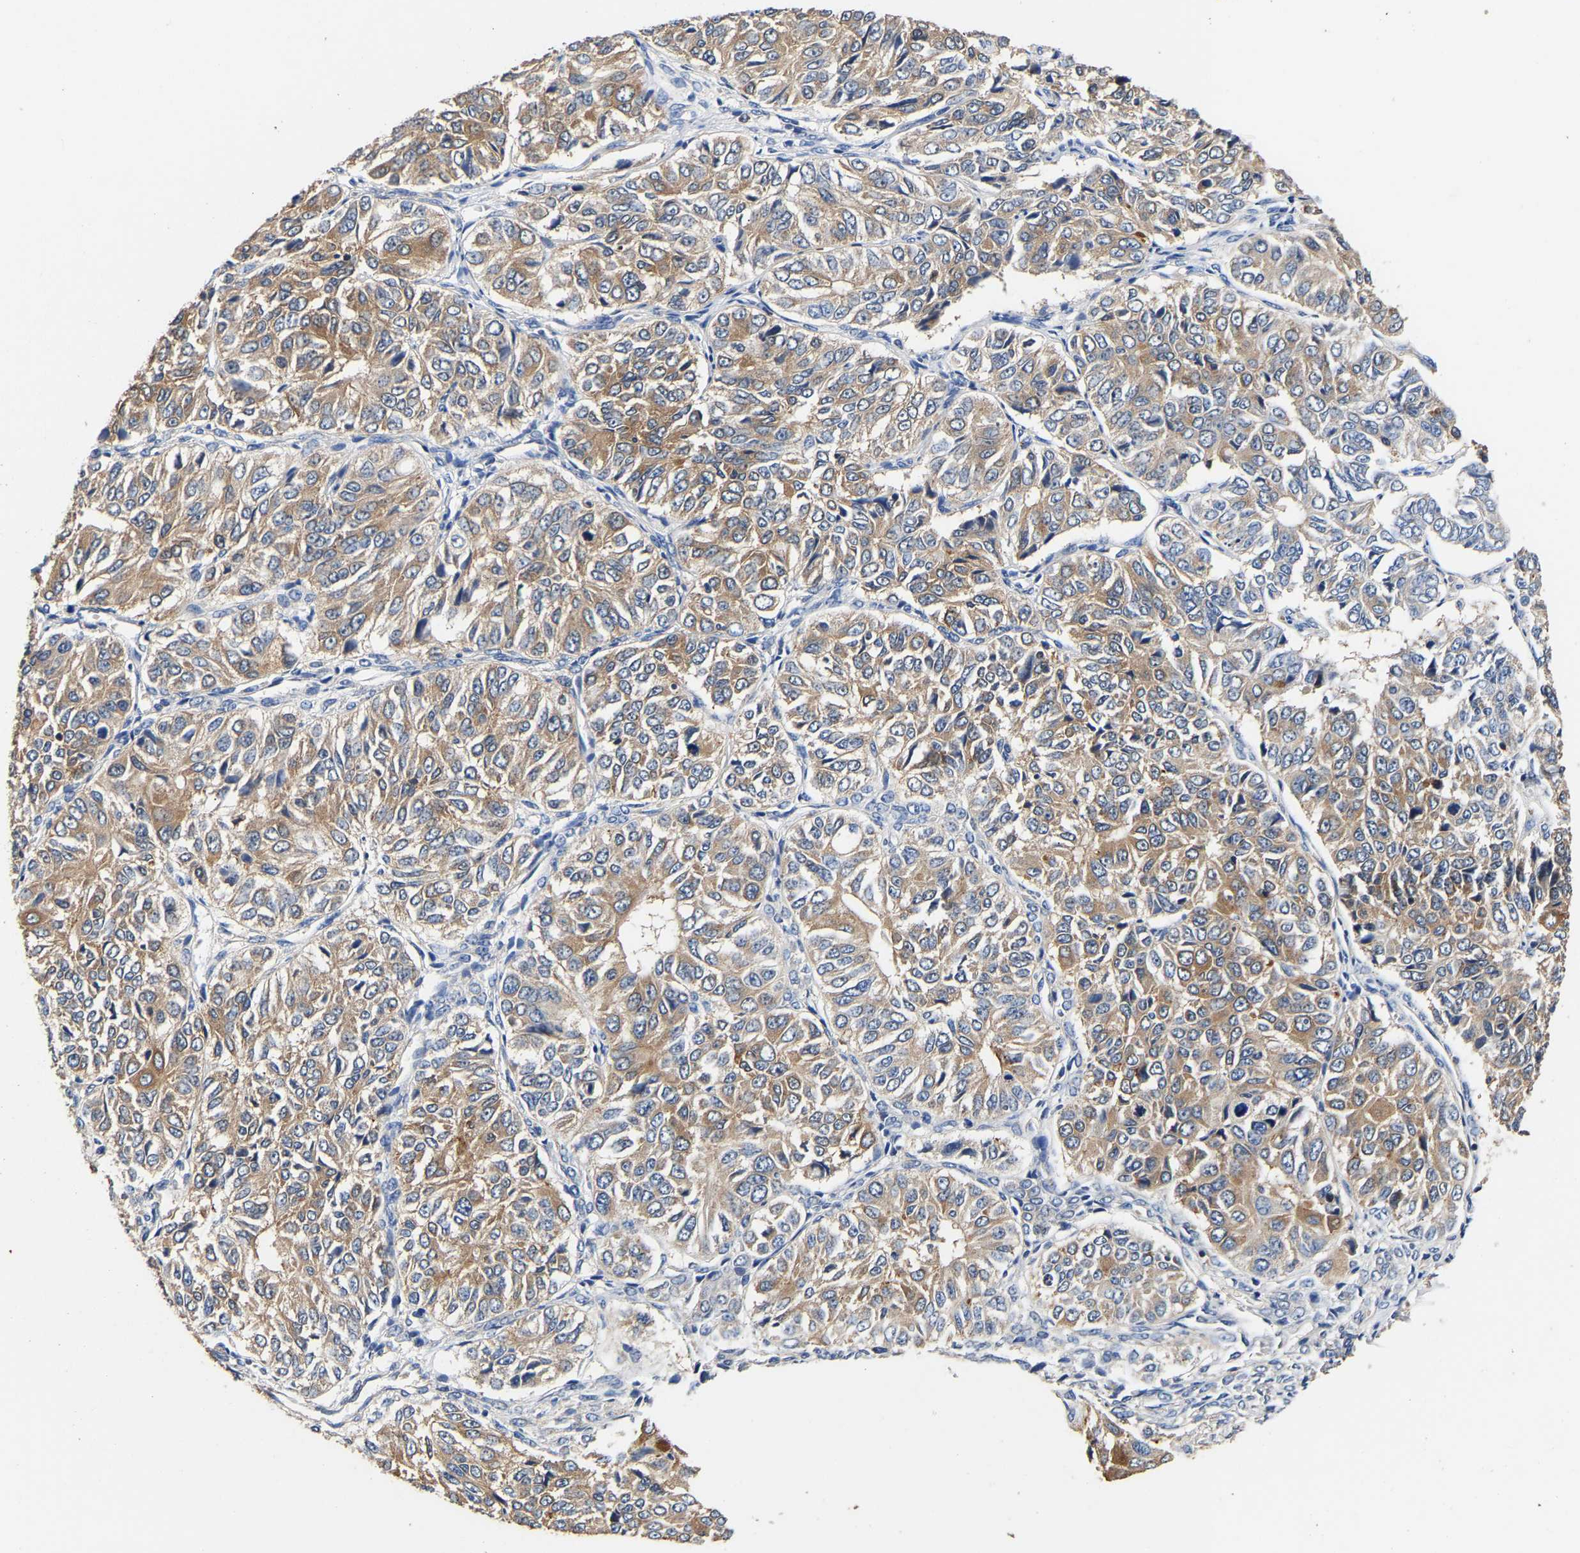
{"staining": {"intensity": "moderate", "quantity": ">75%", "location": "cytoplasmic/membranous"}, "tissue": "ovarian cancer", "cell_type": "Tumor cells", "image_type": "cancer", "snomed": [{"axis": "morphology", "description": "Carcinoma, endometroid"}, {"axis": "topography", "description": "Ovary"}], "caption": "High-power microscopy captured an IHC photomicrograph of ovarian cancer (endometroid carcinoma), revealing moderate cytoplasmic/membranous expression in about >75% of tumor cells.", "gene": "LRBA", "patient": {"sex": "female", "age": 51}}